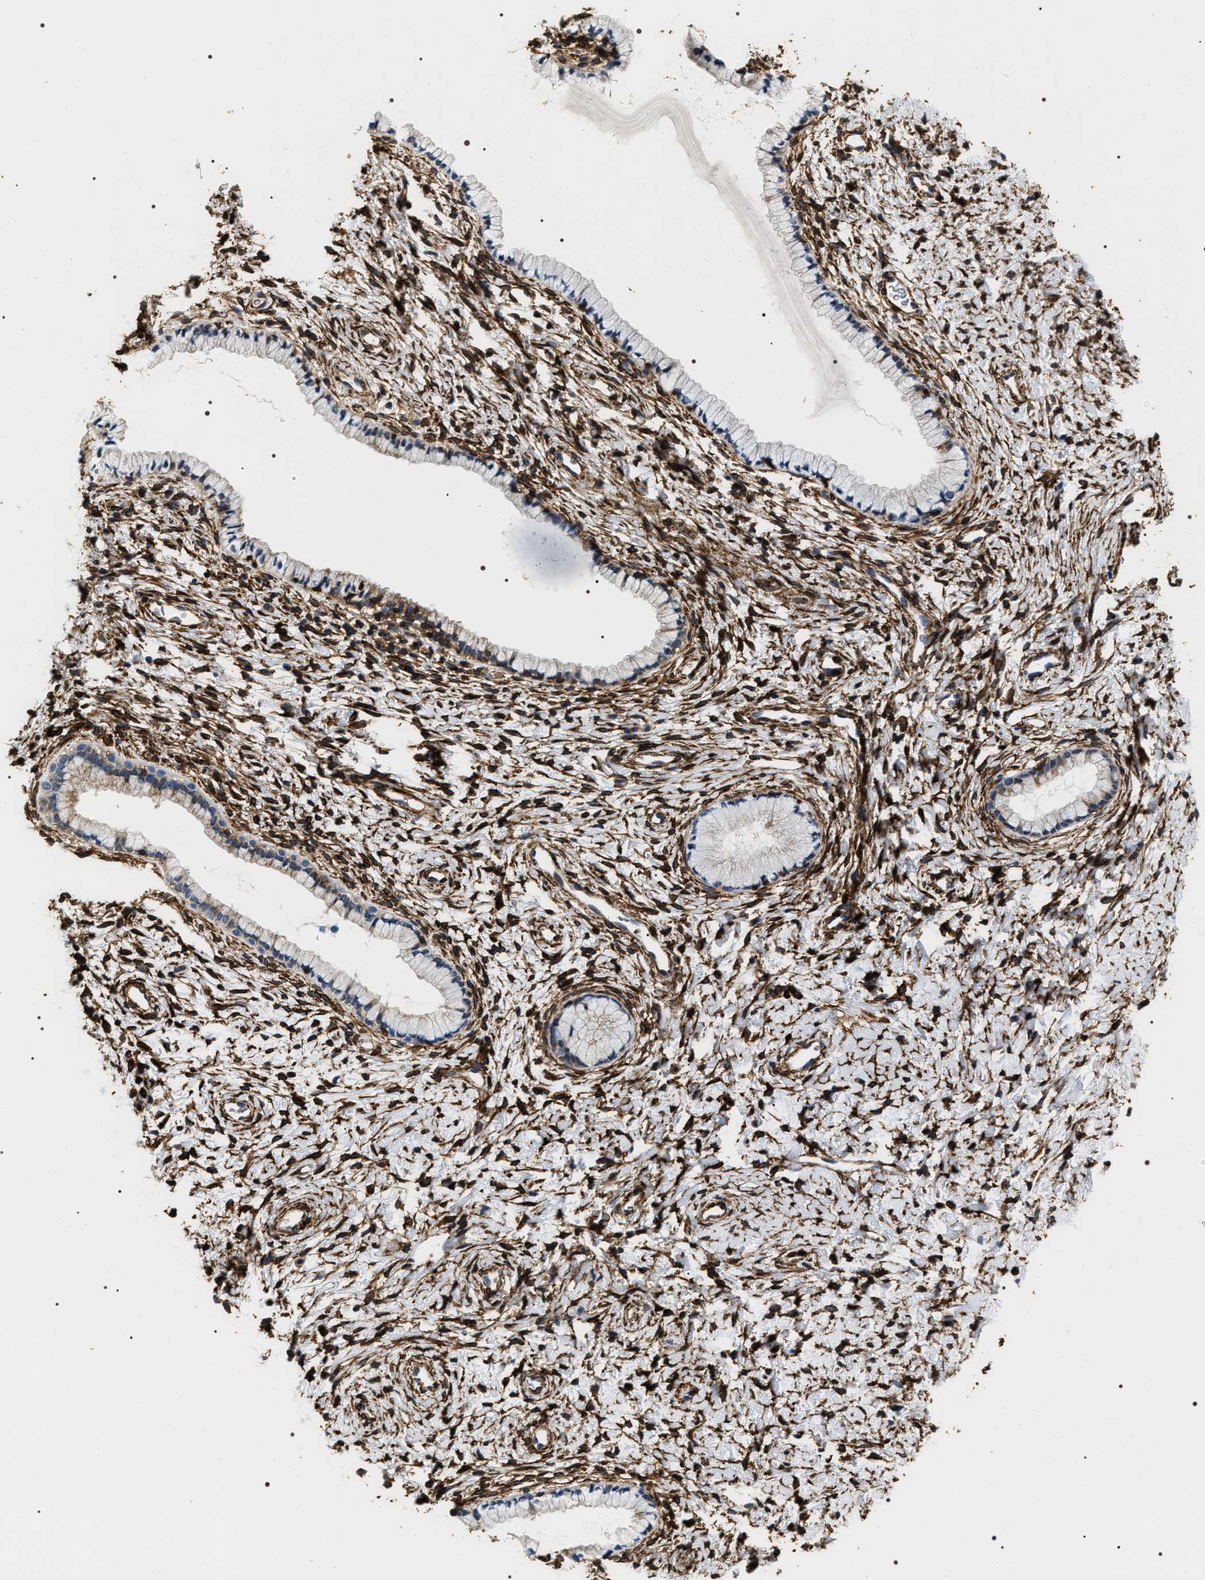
{"staining": {"intensity": "negative", "quantity": "none", "location": "none"}, "tissue": "cervix", "cell_type": "Glandular cells", "image_type": "normal", "snomed": [{"axis": "morphology", "description": "Normal tissue, NOS"}, {"axis": "topography", "description": "Cervix"}], "caption": "Immunohistochemistry (IHC) micrograph of normal cervix: human cervix stained with DAB (3,3'-diaminobenzidine) exhibits no significant protein expression in glandular cells.", "gene": "ZC3HAV1L", "patient": {"sex": "female", "age": 72}}